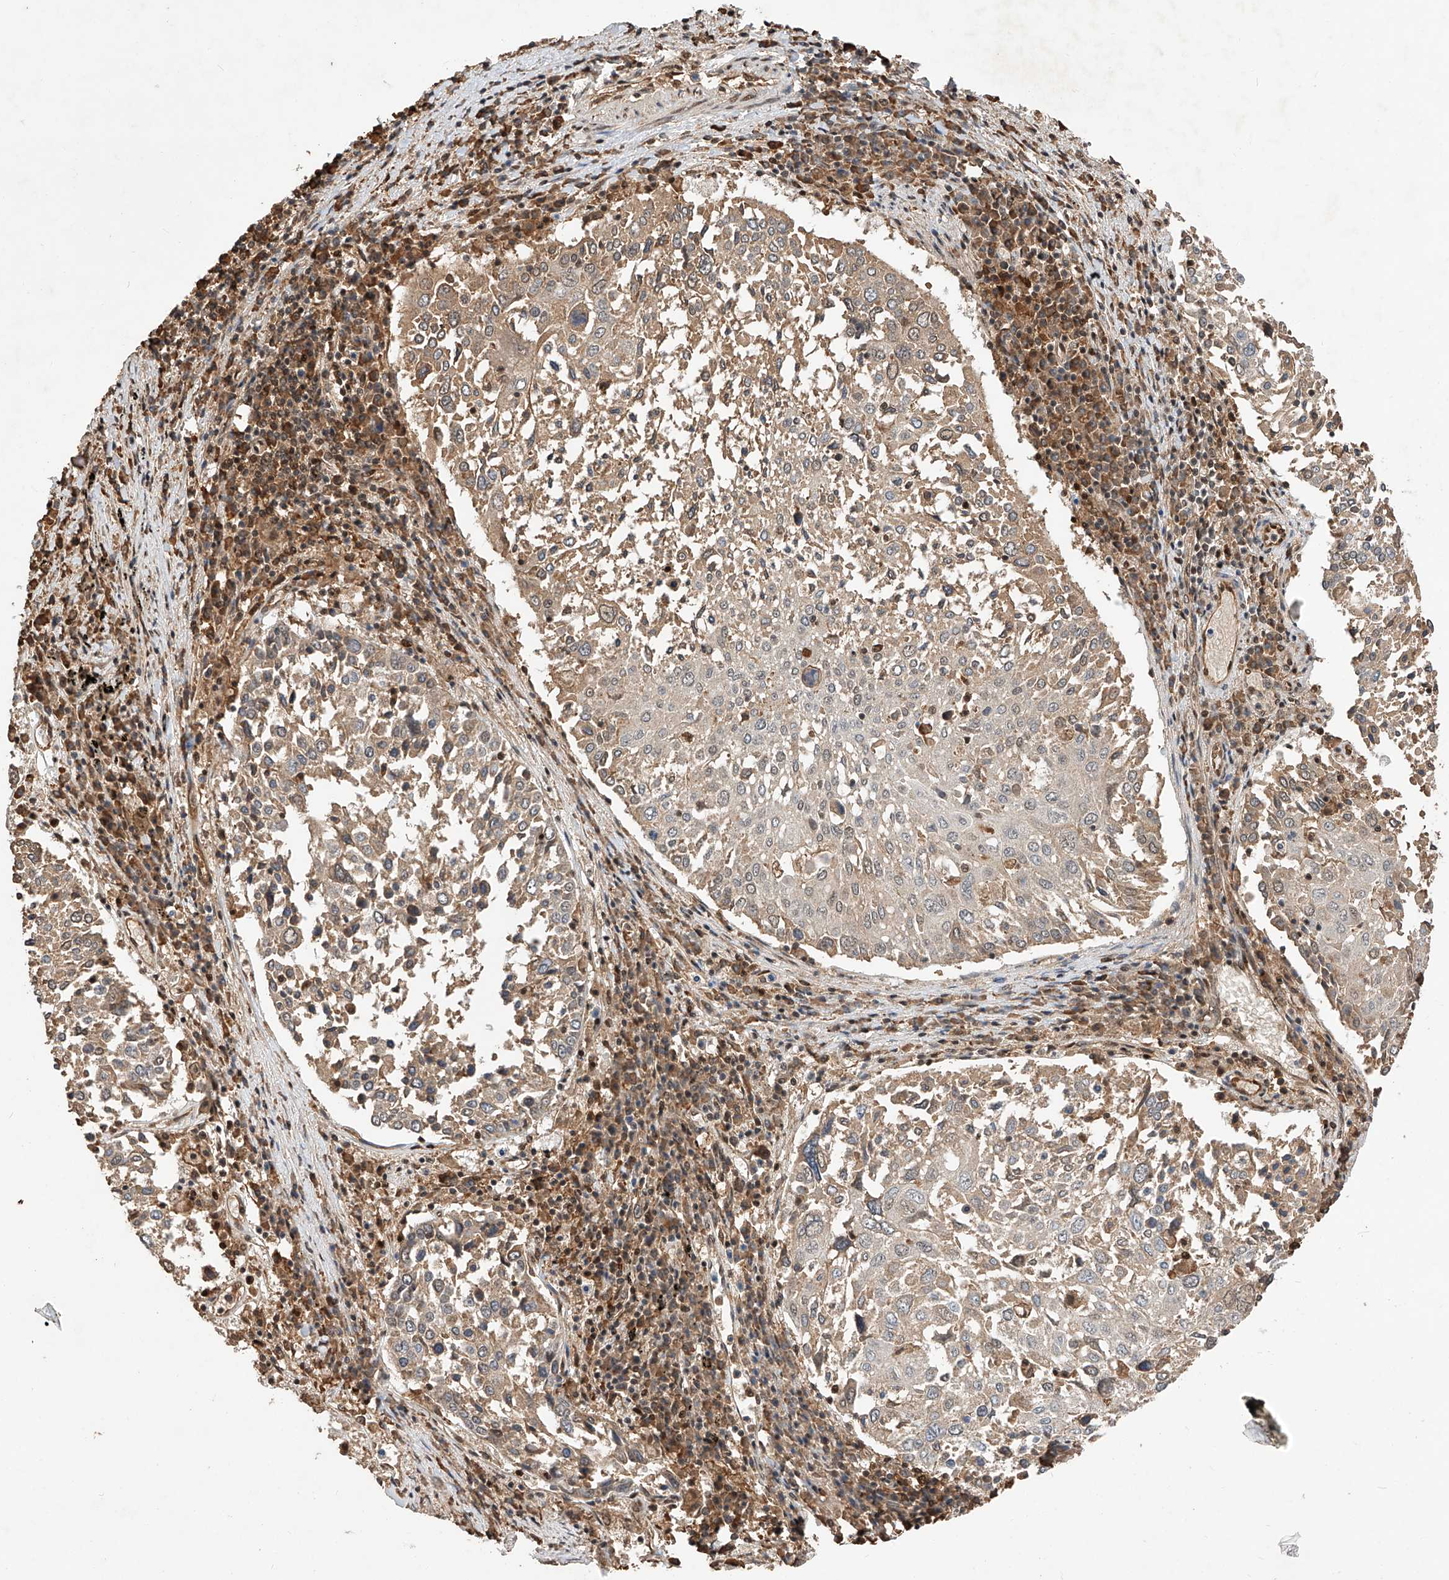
{"staining": {"intensity": "weak", "quantity": ">75%", "location": "cytoplasmic/membranous"}, "tissue": "lung cancer", "cell_type": "Tumor cells", "image_type": "cancer", "snomed": [{"axis": "morphology", "description": "Squamous cell carcinoma, NOS"}, {"axis": "topography", "description": "Lung"}], "caption": "Lung cancer (squamous cell carcinoma) tissue reveals weak cytoplasmic/membranous staining in about >75% of tumor cells (DAB (3,3'-diaminobenzidine) = brown stain, brightfield microscopy at high magnification).", "gene": "RILPL2", "patient": {"sex": "male", "age": 65}}